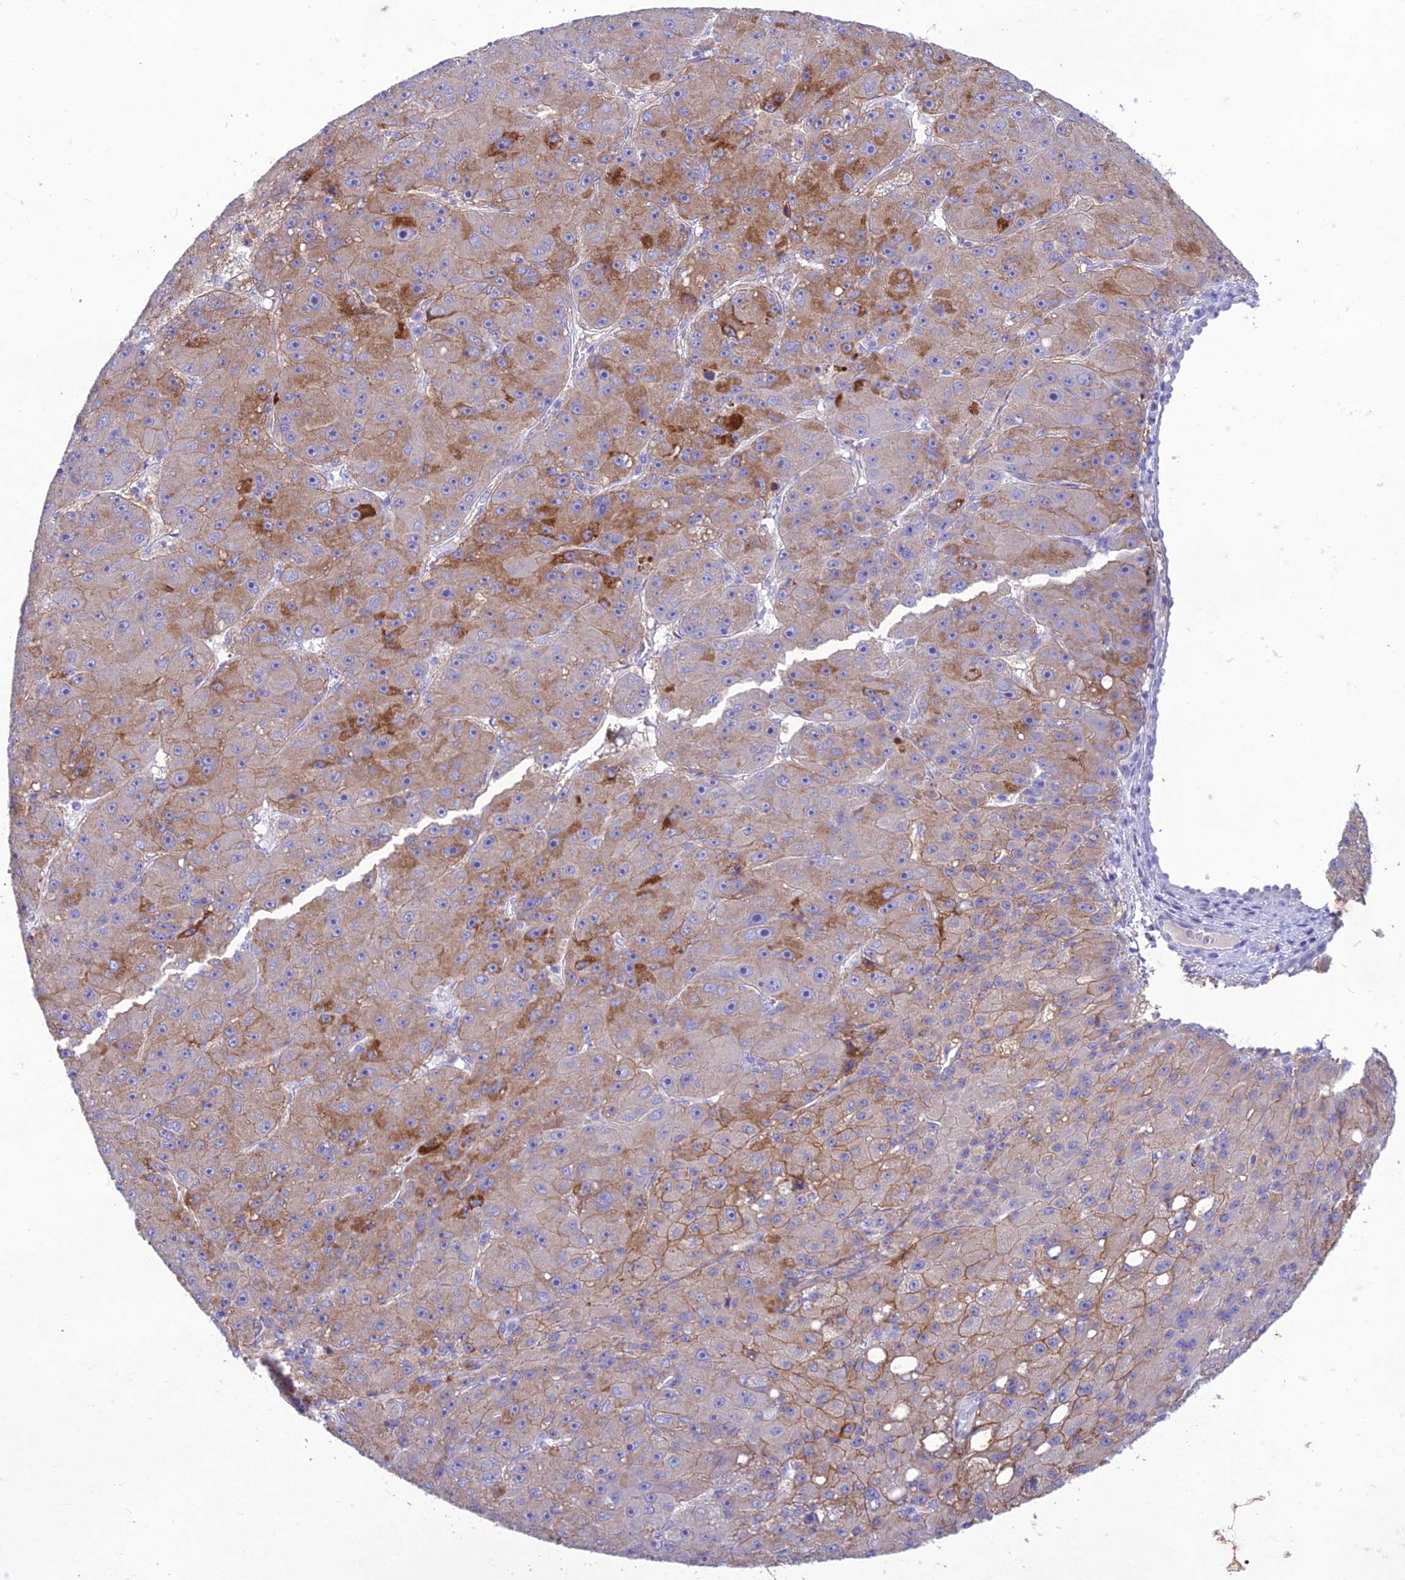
{"staining": {"intensity": "moderate", "quantity": "<25%", "location": "cytoplasmic/membranous"}, "tissue": "liver cancer", "cell_type": "Tumor cells", "image_type": "cancer", "snomed": [{"axis": "morphology", "description": "Carcinoma, Hepatocellular, NOS"}, {"axis": "topography", "description": "Liver"}], "caption": "Liver cancer (hepatocellular carcinoma) stained for a protein (brown) displays moderate cytoplasmic/membranous positive staining in about <25% of tumor cells.", "gene": "SLC13A5", "patient": {"sex": "male", "age": 67}}